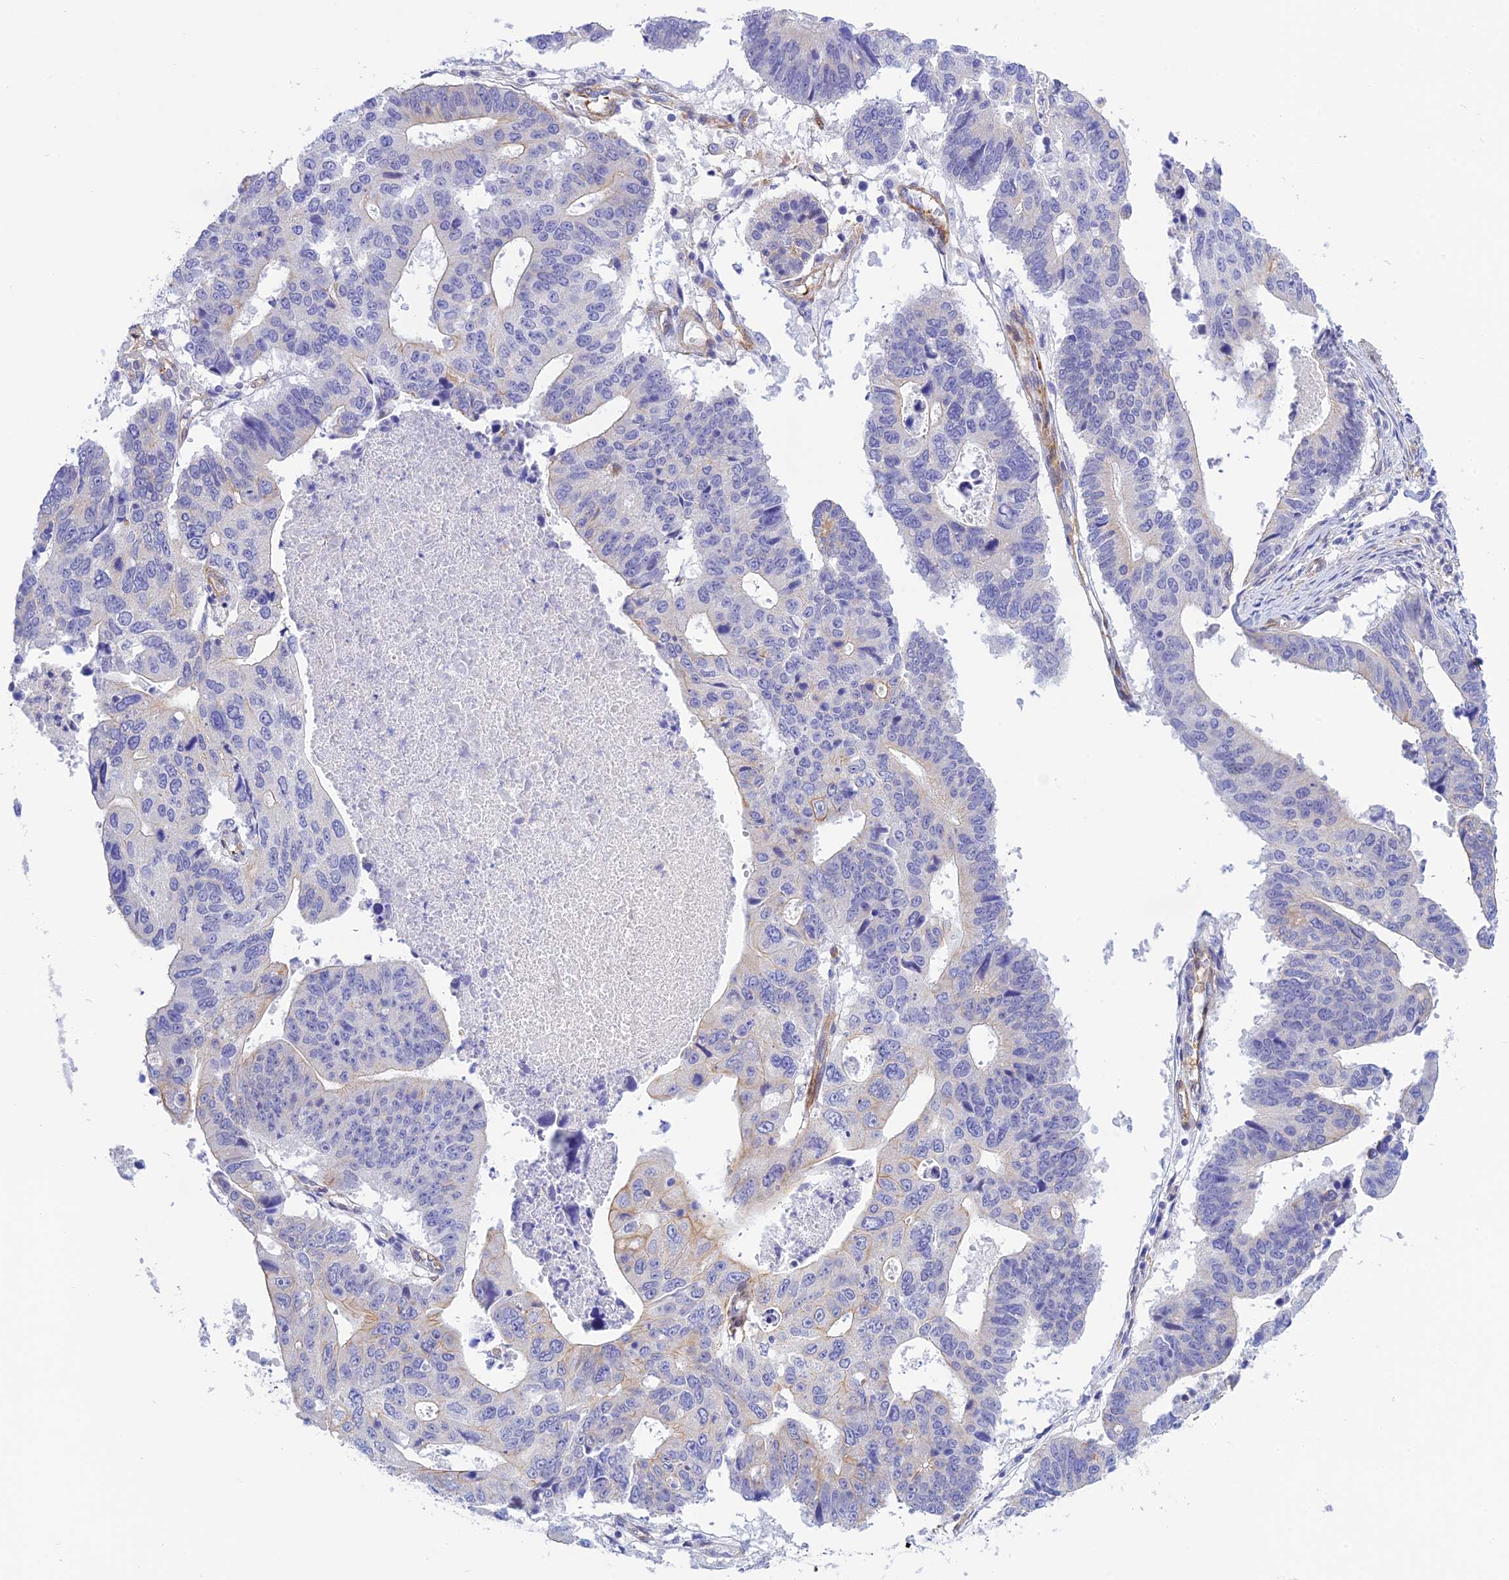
{"staining": {"intensity": "negative", "quantity": "none", "location": "none"}, "tissue": "stomach cancer", "cell_type": "Tumor cells", "image_type": "cancer", "snomed": [{"axis": "morphology", "description": "Adenocarcinoma, NOS"}, {"axis": "topography", "description": "Stomach"}], "caption": "Tumor cells show no significant protein positivity in stomach cancer.", "gene": "ZDHHC16", "patient": {"sex": "male", "age": 59}}